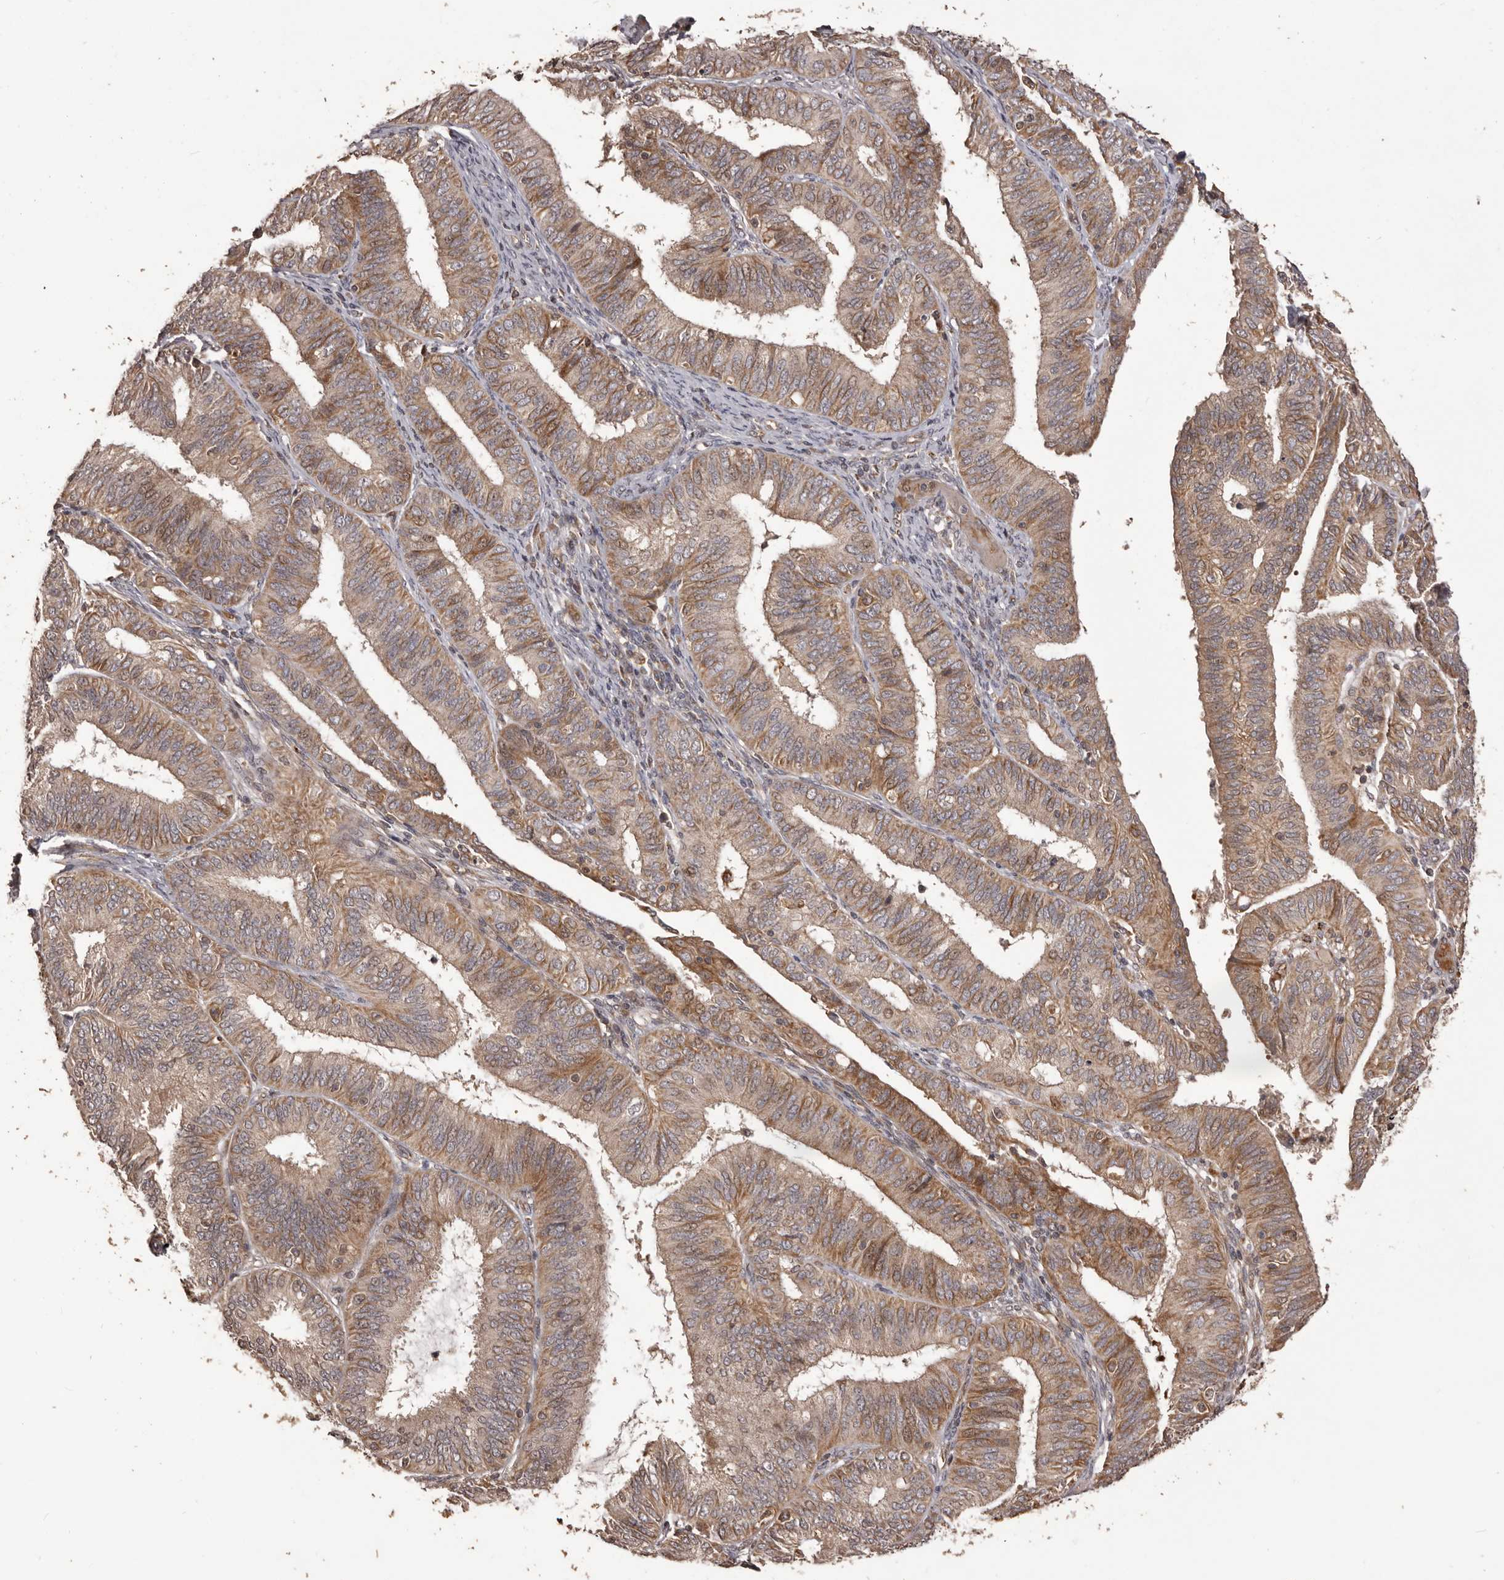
{"staining": {"intensity": "moderate", "quantity": ">75%", "location": "cytoplasmic/membranous"}, "tissue": "endometrial cancer", "cell_type": "Tumor cells", "image_type": "cancer", "snomed": [{"axis": "morphology", "description": "Adenocarcinoma, NOS"}, {"axis": "topography", "description": "Endometrium"}], "caption": "The immunohistochemical stain highlights moderate cytoplasmic/membranous positivity in tumor cells of endometrial adenocarcinoma tissue.", "gene": "QRSL1", "patient": {"sex": "female", "age": 51}}